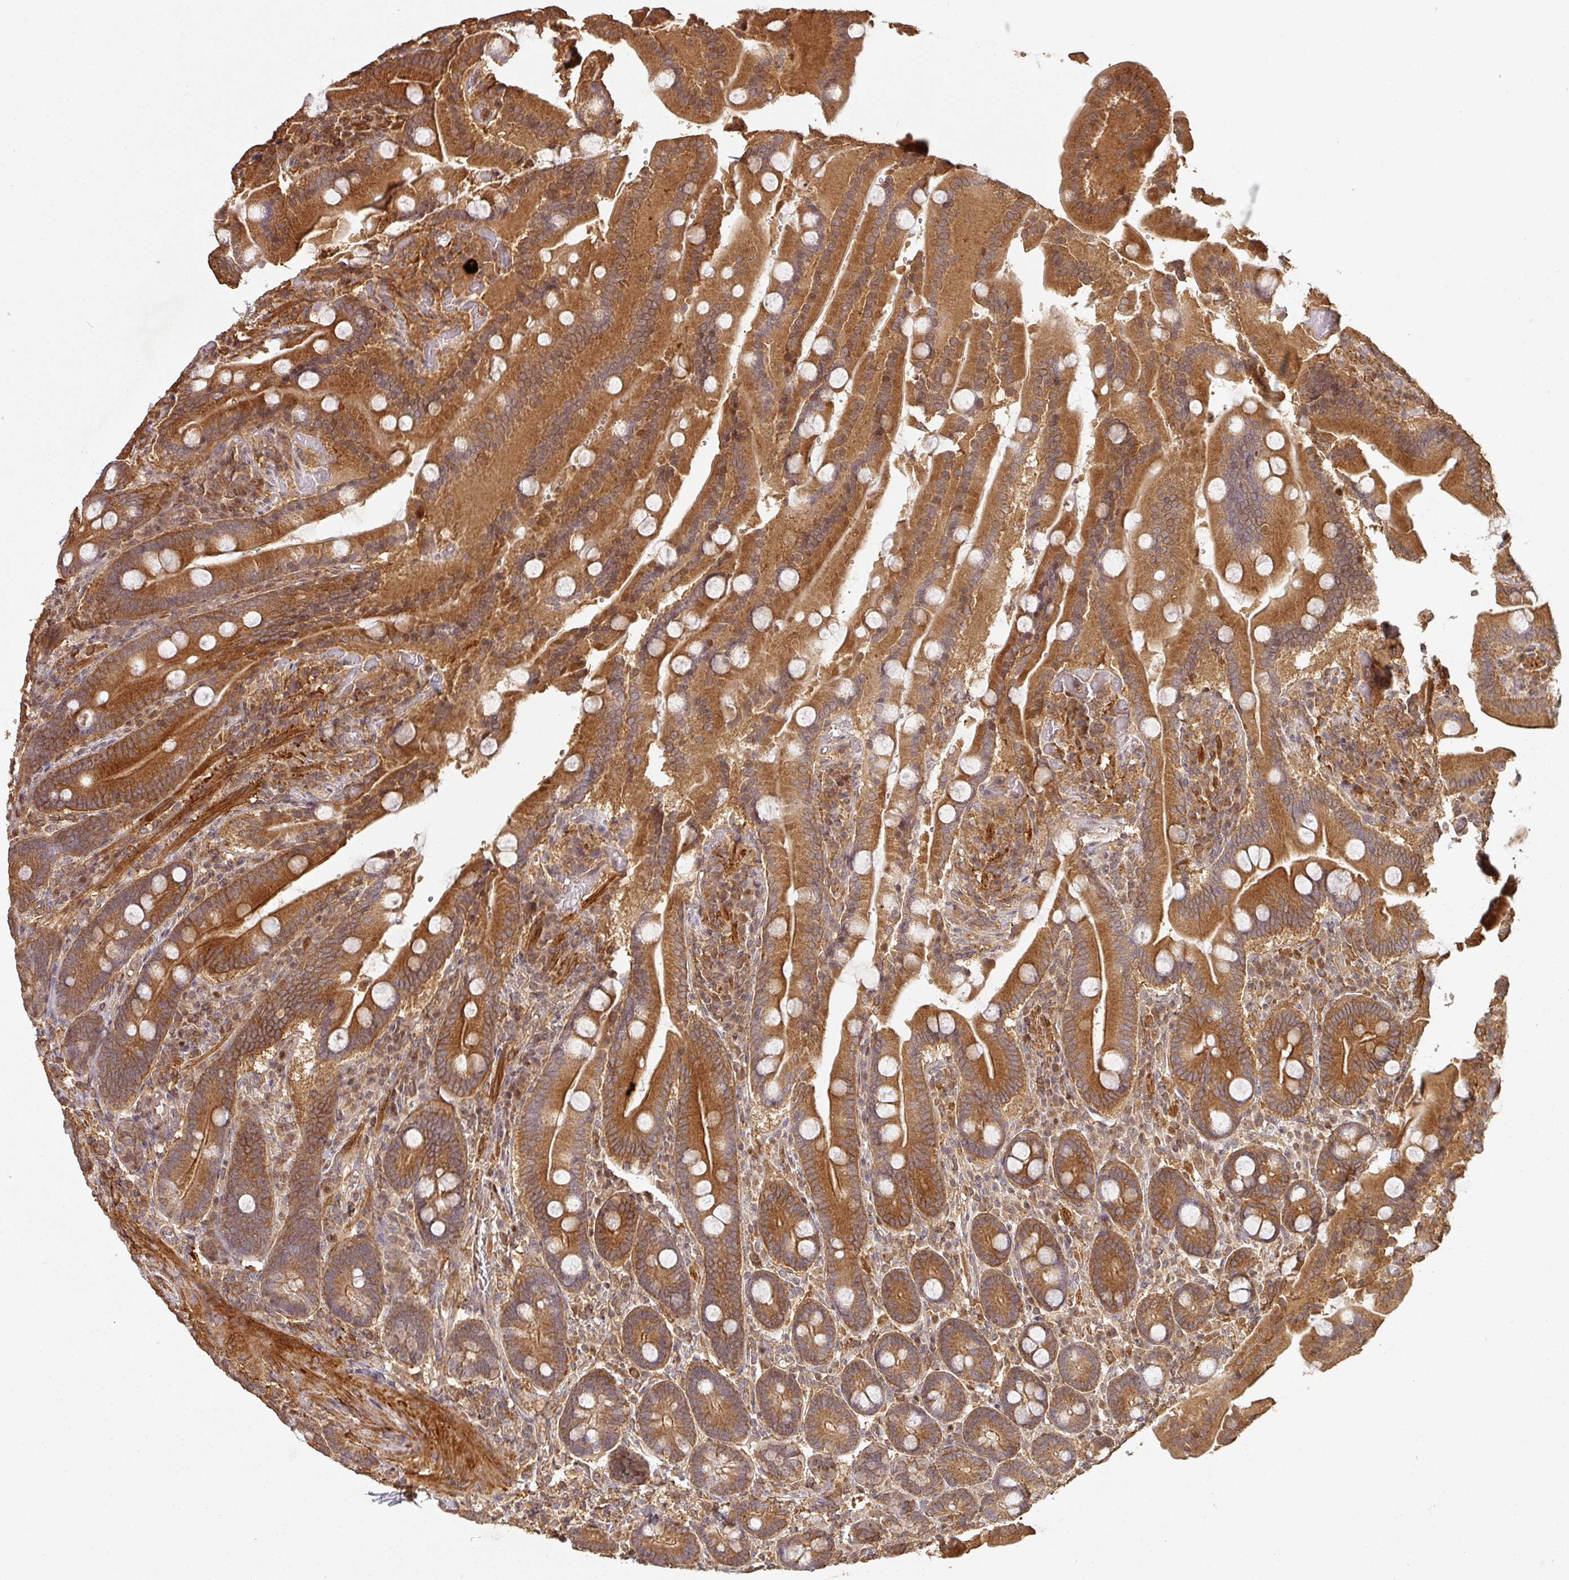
{"staining": {"intensity": "strong", "quantity": ">75%", "location": "cytoplasmic/membranous"}, "tissue": "duodenum", "cell_type": "Glandular cells", "image_type": "normal", "snomed": [{"axis": "morphology", "description": "Normal tissue, NOS"}, {"axis": "topography", "description": "Duodenum"}], "caption": "Strong cytoplasmic/membranous positivity for a protein is identified in about >75% of glandular cells of benign duodenum using immunohistochemistry (IHC).", "gene": "ZNF322", "patient": {"sex": "female", "age": 62}}